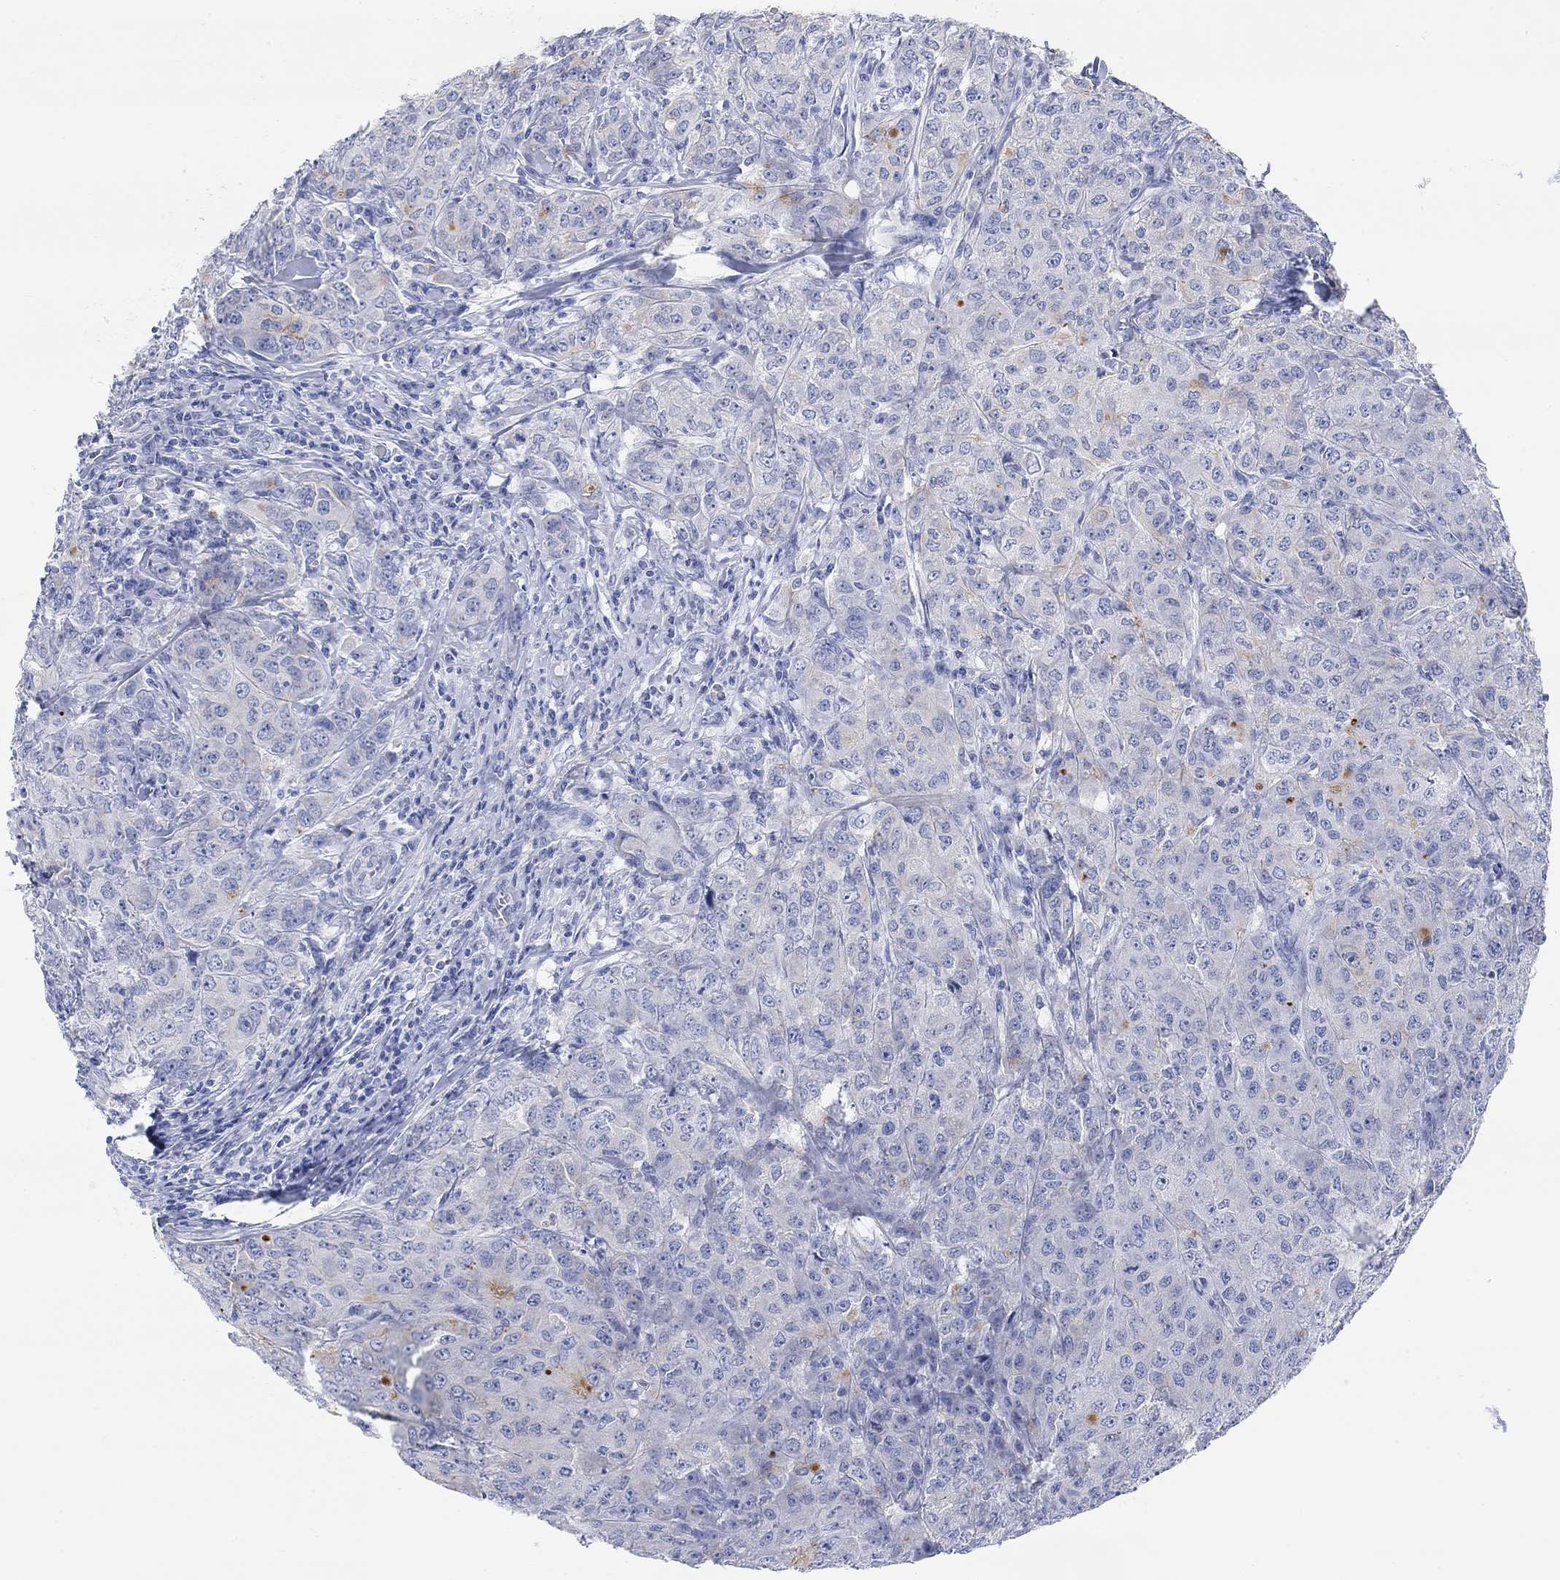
{"staining": {"intensity": "negative", "quantity": "none", "location": "none"}, "tissue": "breast cancer", "cell_type": "Tumor cells", "image_type": "cancer", "snomed": [{"axis": "morphology", "description": "Duct carcinoma"}, {"axis": "topography", "description": "Breast"}], "caption": "DAB (3,3'-diaminobenzidine) immunohistochemical staining of breast cancer shows no significant expression in tumor cells. (DAB immunohistochemistry with hematoxylin counter stain).", "gene": "XIRP2", "patient": {"sex": "female", "age": 43}}